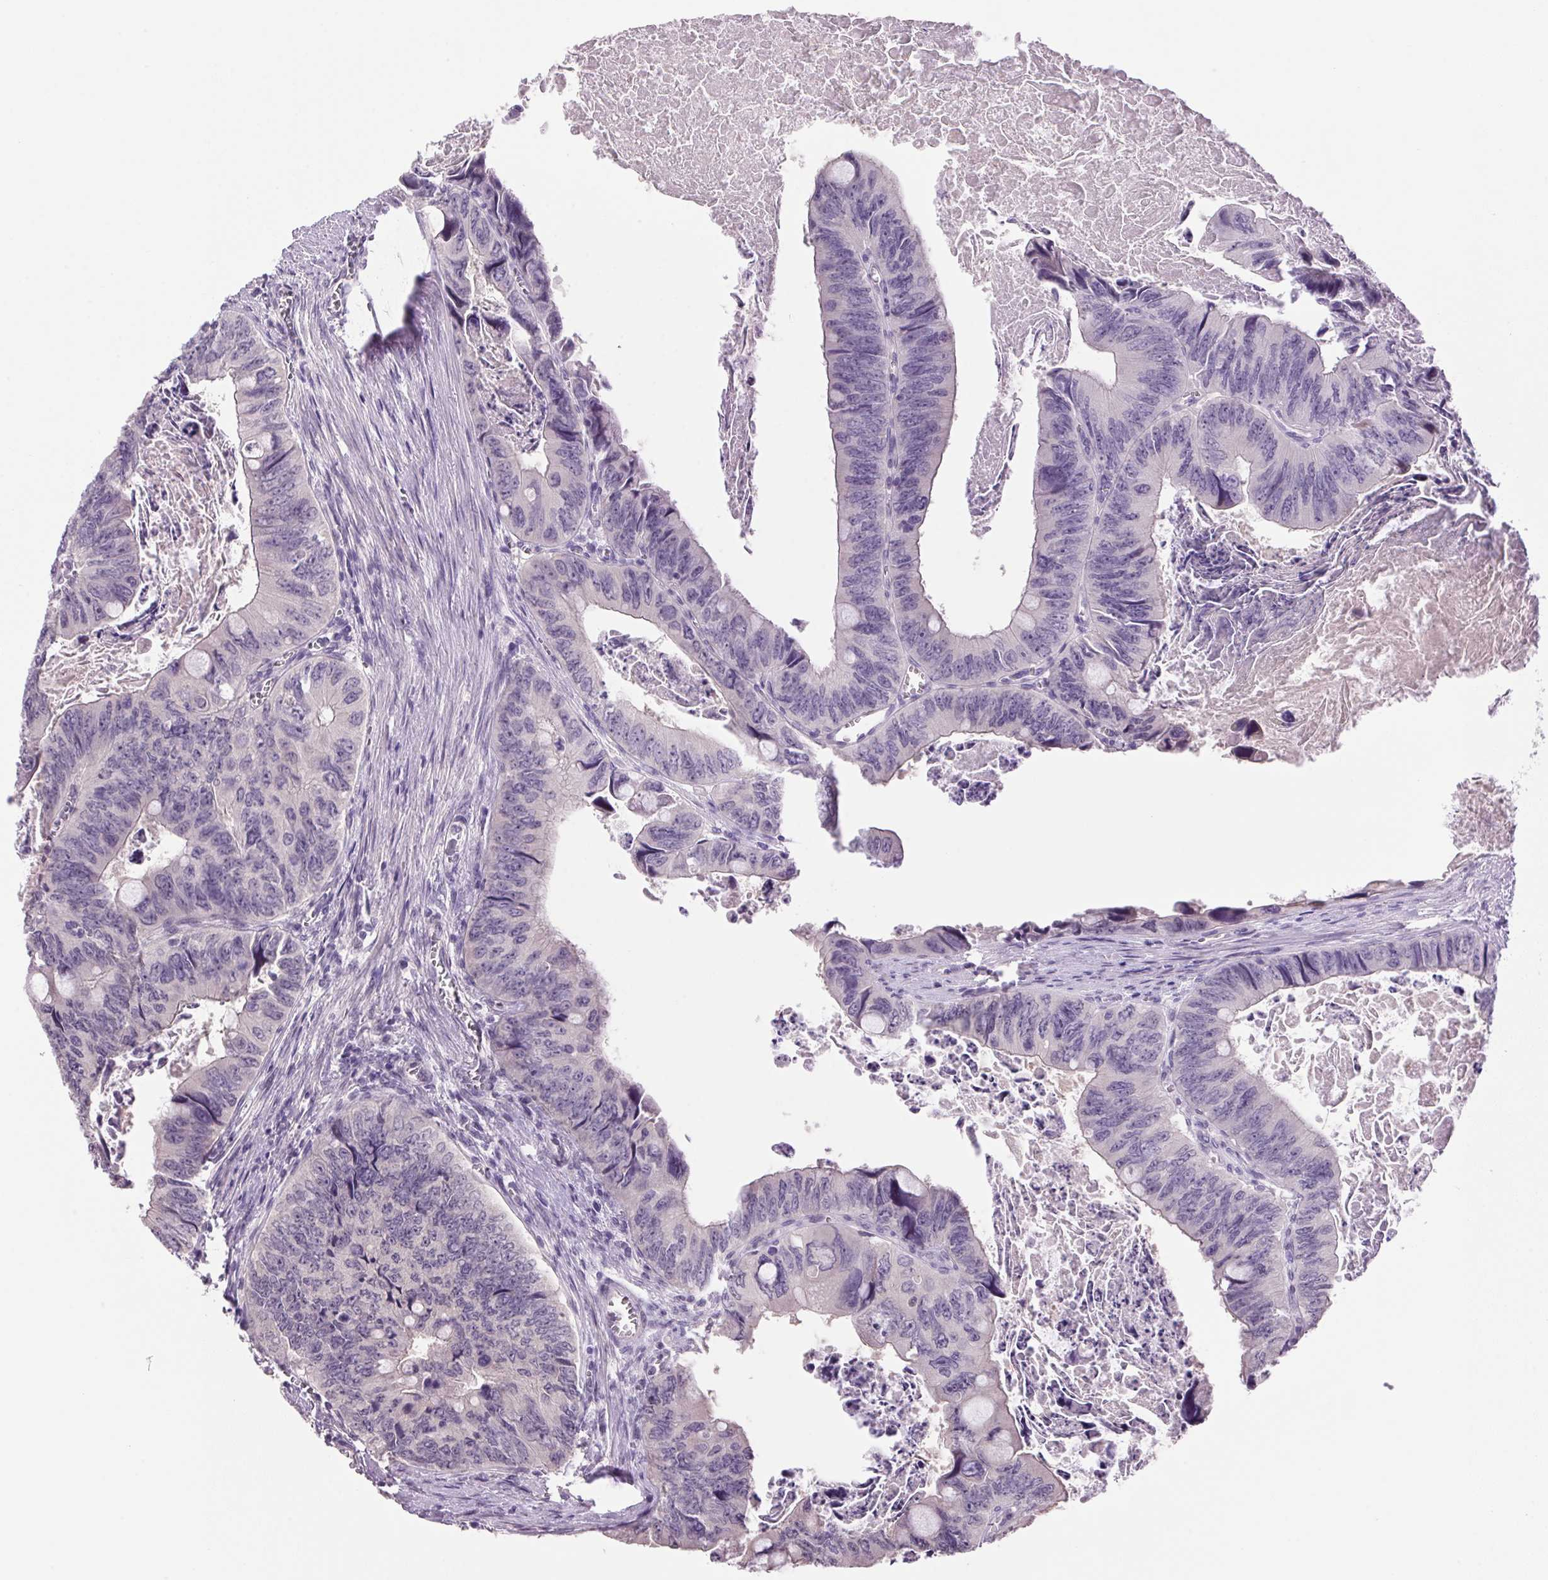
{"staining": {"intensity": "negative", "quantity": "none", "location": "none"}, "tissue": "colorectal cancer", "cell_type": "Tumor cells", "image_type": "cancer", "snomed": [{"axis": "morphology", "description": "Adenocarcinoma, NOS"}, {"axis": "topography", "description": "Colon"}], "caption": "DAB immunohistochemical staining of human colorectal cancer exhibits no significant positivity in tumor cells. Nuclei are stained in blue.", "gene": "VWA3B", "patient": {"sex": "female", "age": 84}}